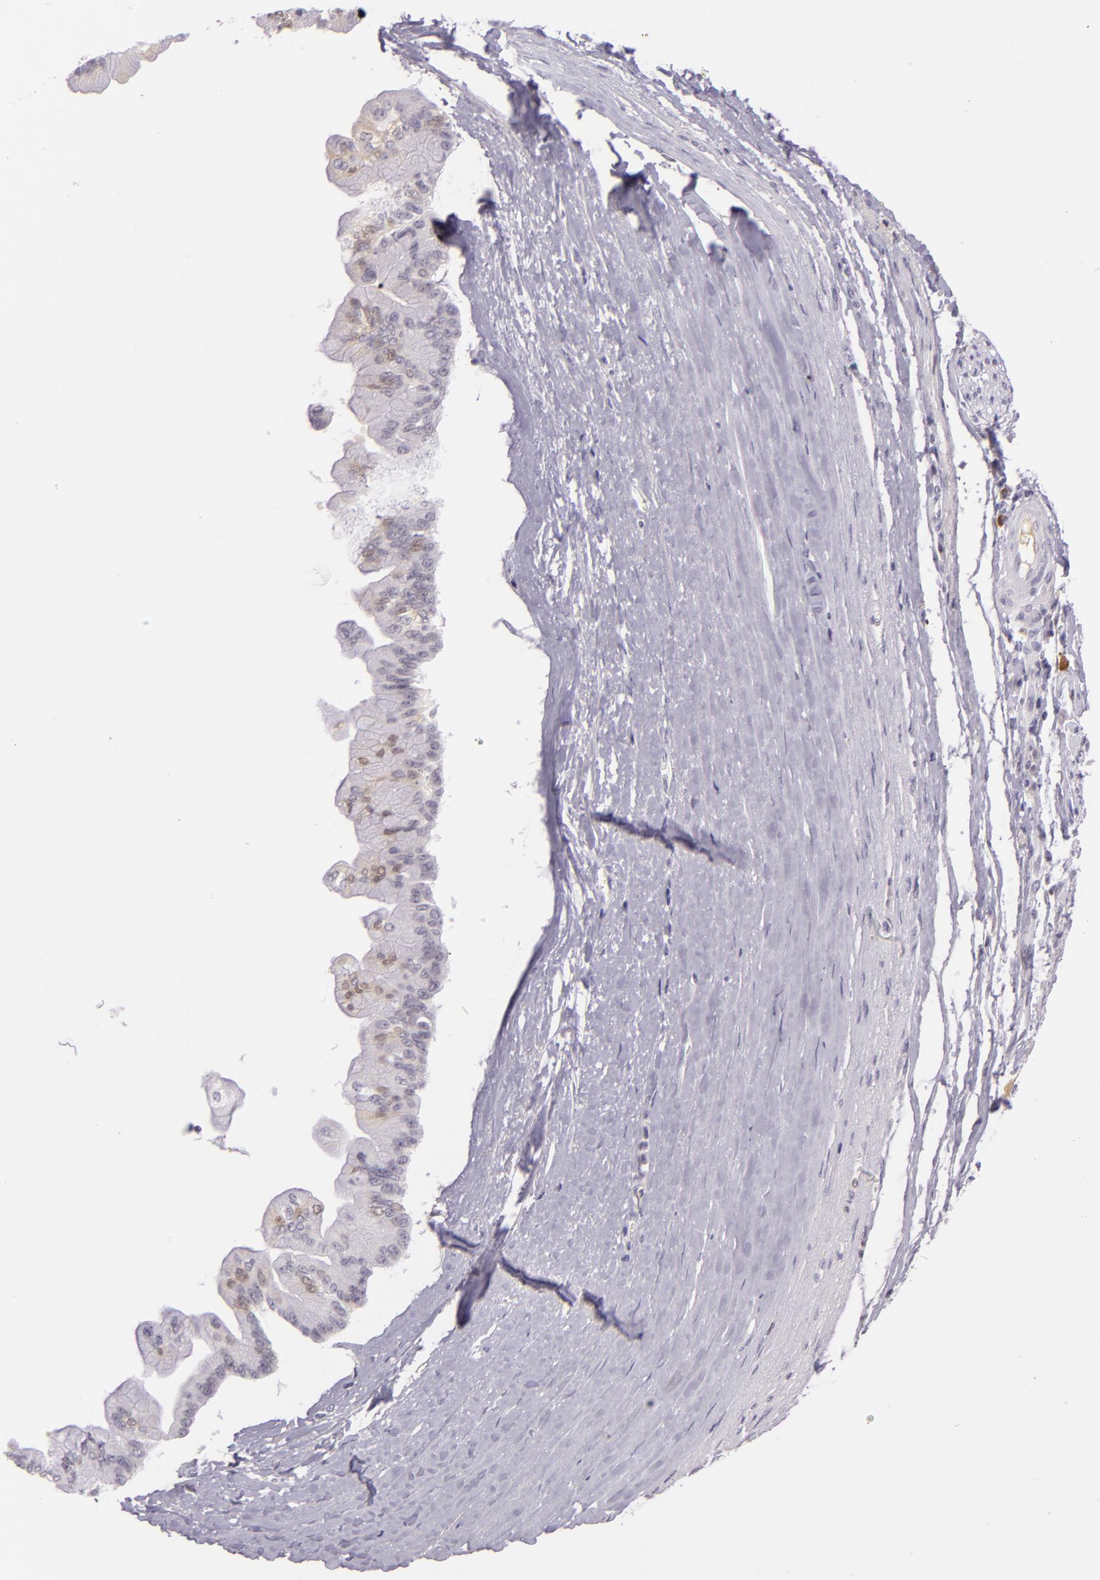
{"staining": {"intensity": "negative", "quantity": "none", "location": "none"}, "tissue": "liver cancer", "cell_type": "Tumor cells", "image_type": "cancer", "snomed": [{"axis": "morphology", "description": "Cholangiocarcinoma"}, {"axis": "topography", "description": "Liver"}], "caption": "A high-resolution histopathology image shows immunohistochemistry staining of liver cancer (cholangiocarcinoma), which reveals no significant staining in tumor cells. (DAB immunohistochemistry, high magnification).", "gene": "CHEK2", "patient": {"sex": "female", "age": 79}}